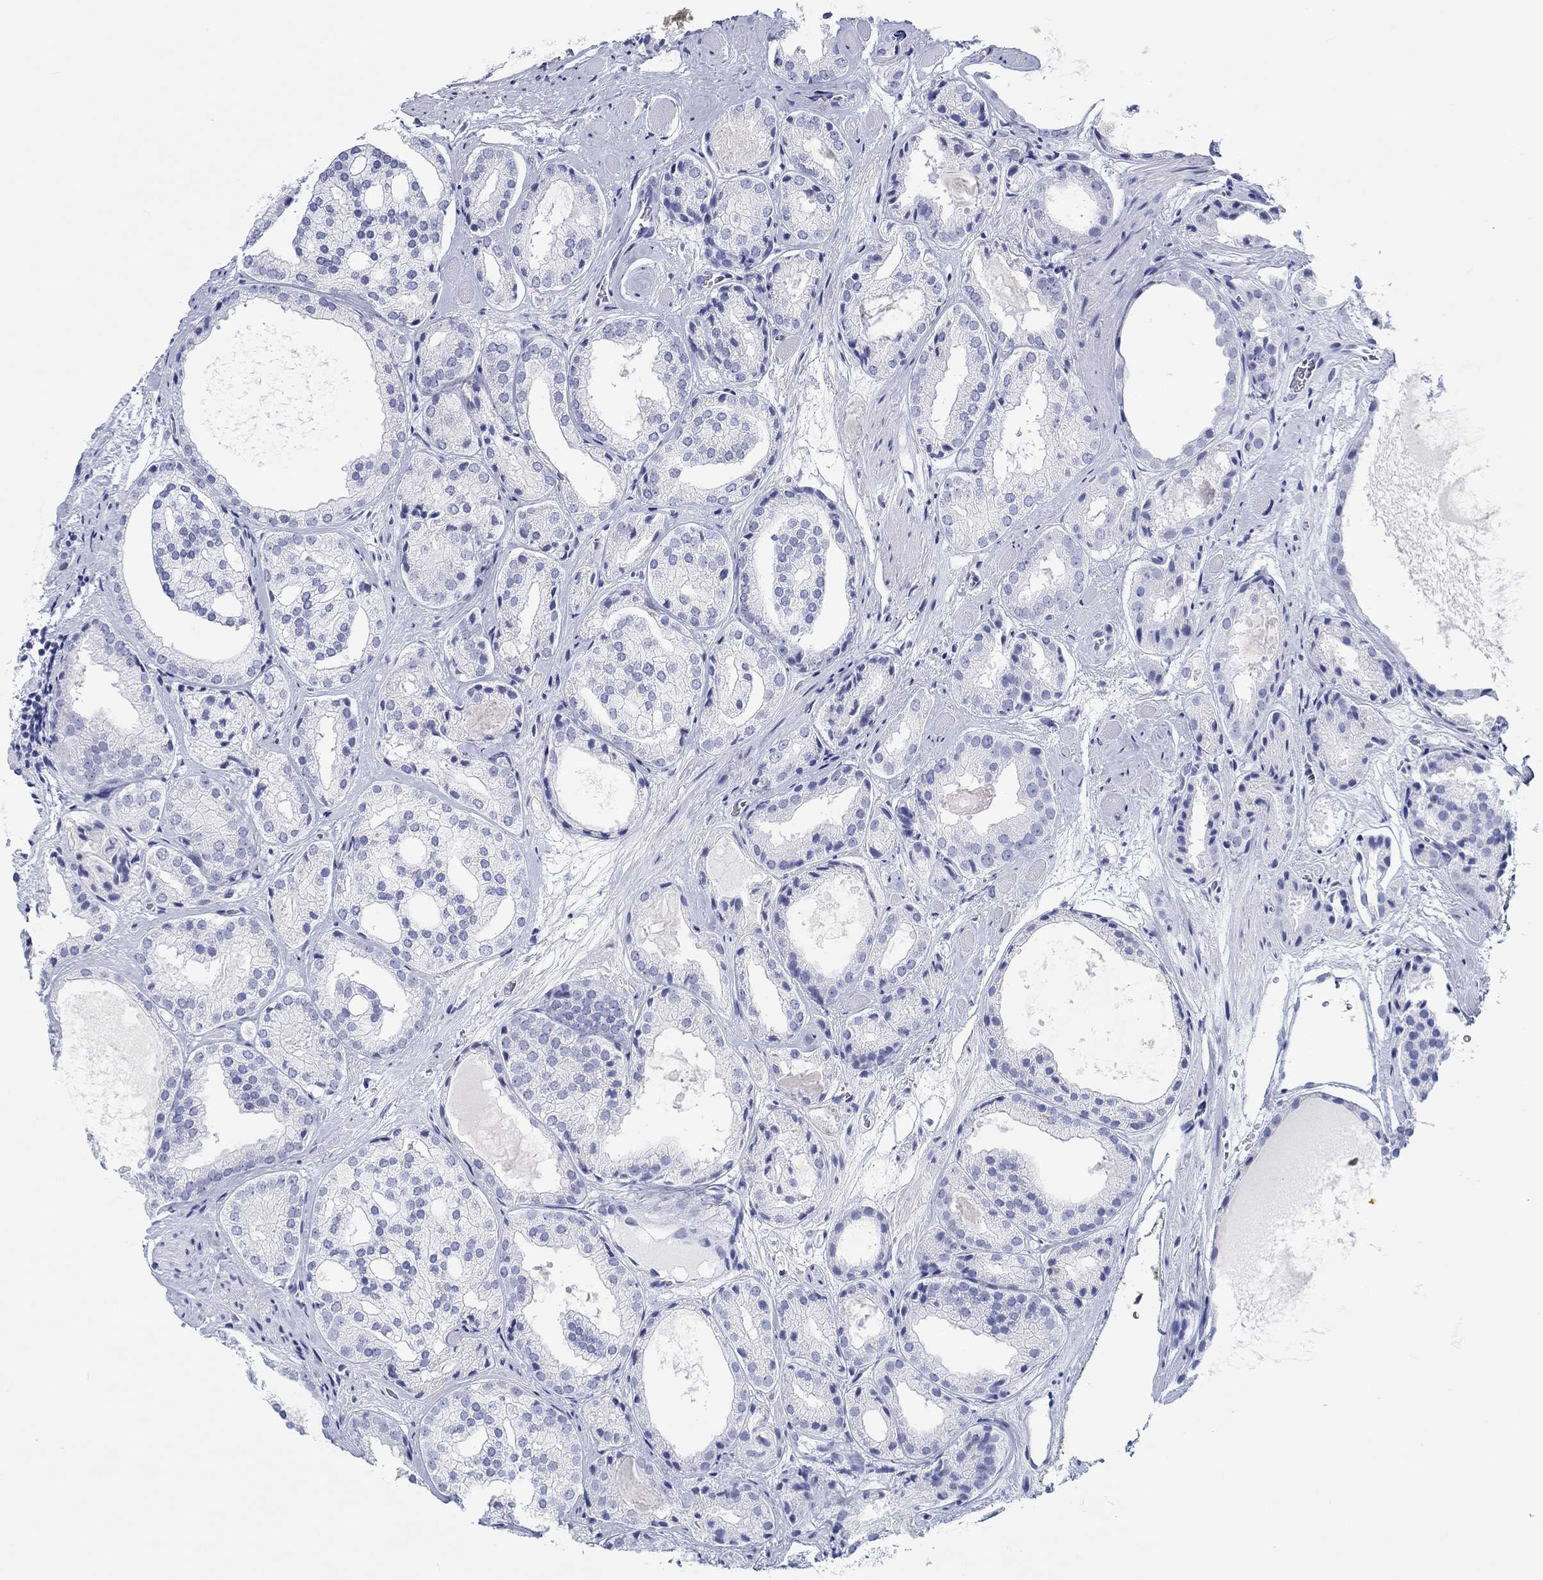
{"staining": {"intensity": "negative", "quantity": "none", "location": "none"}, "tissue": "prostate cancer", "cell_type": "Tumor cells", "image_type": "cancer", "snomed": [{"axis": "morphology", "description": "Adenocarcinoma, Low grade"}, {"axis": "topography", "description": "Prostate"}], "caption": "DAB immunohistochemical staining of prostate cancer (adenocarcinoma (low-grade)) reveals no significant expression in tumor cells. (DAB (3,3'-diaminobenzidine) immunohistochemistry (IHC), high magnification).", "gene": "H1-1", "patient": {"sex": "male", "age": 69}}